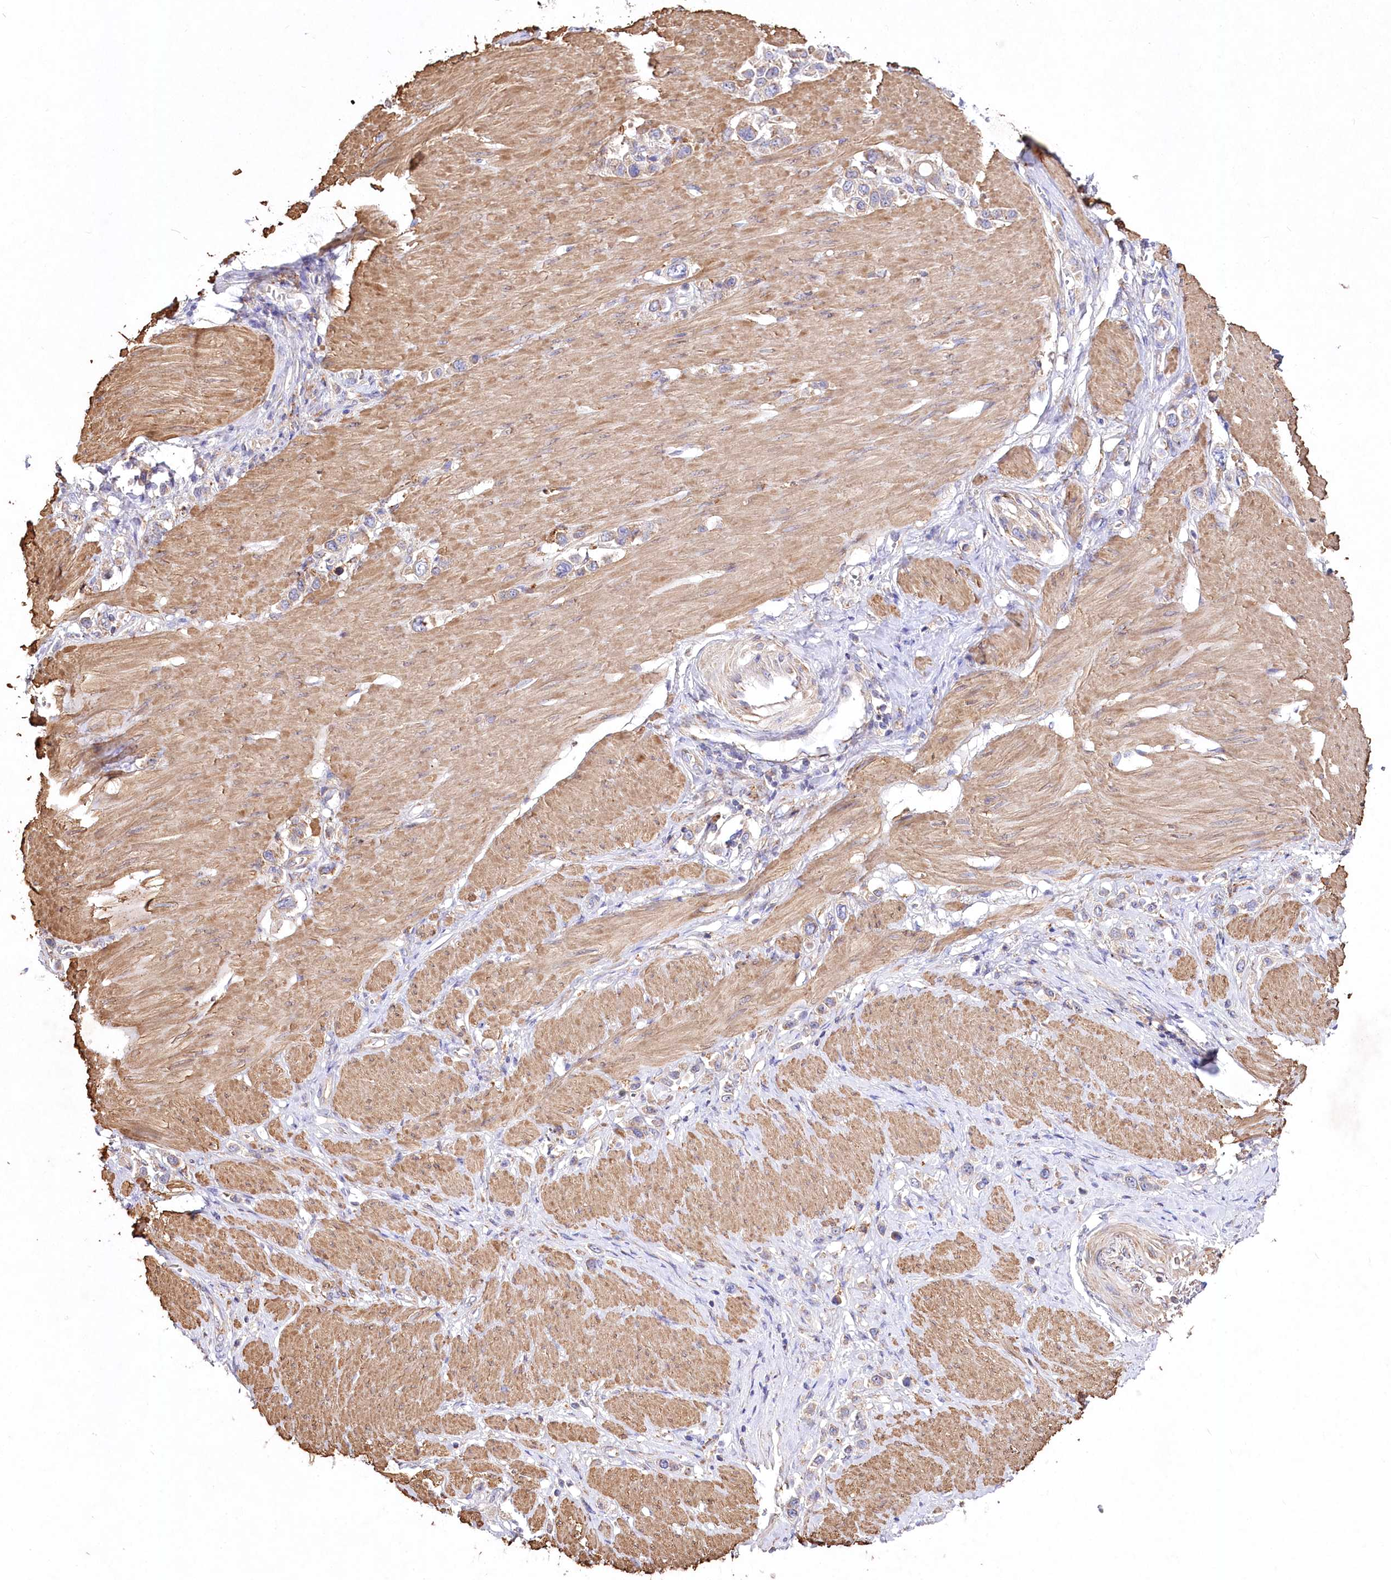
{"staining": {"intensity": "negative", "quantity": "none", "location": "none"}, "tissue": "stomach cancer", "cell_type": "Tumor cells", "image_type": "cancer", "snomed": [{"axis": "morphology", "description": "Normal tissue, NOS"}, {"axis": "morphology", "description": "Adenocarcinoma, NOS"}, {"axis": "topography", "description": "Stomach, upper"}, {"axis": "topography", "description": "Stomach"}], "caption": "Tumor cells are negative for protein expression in human stomach cancer.", "gene": "STX6", "patient": {"sex": "female", "age": 65}}